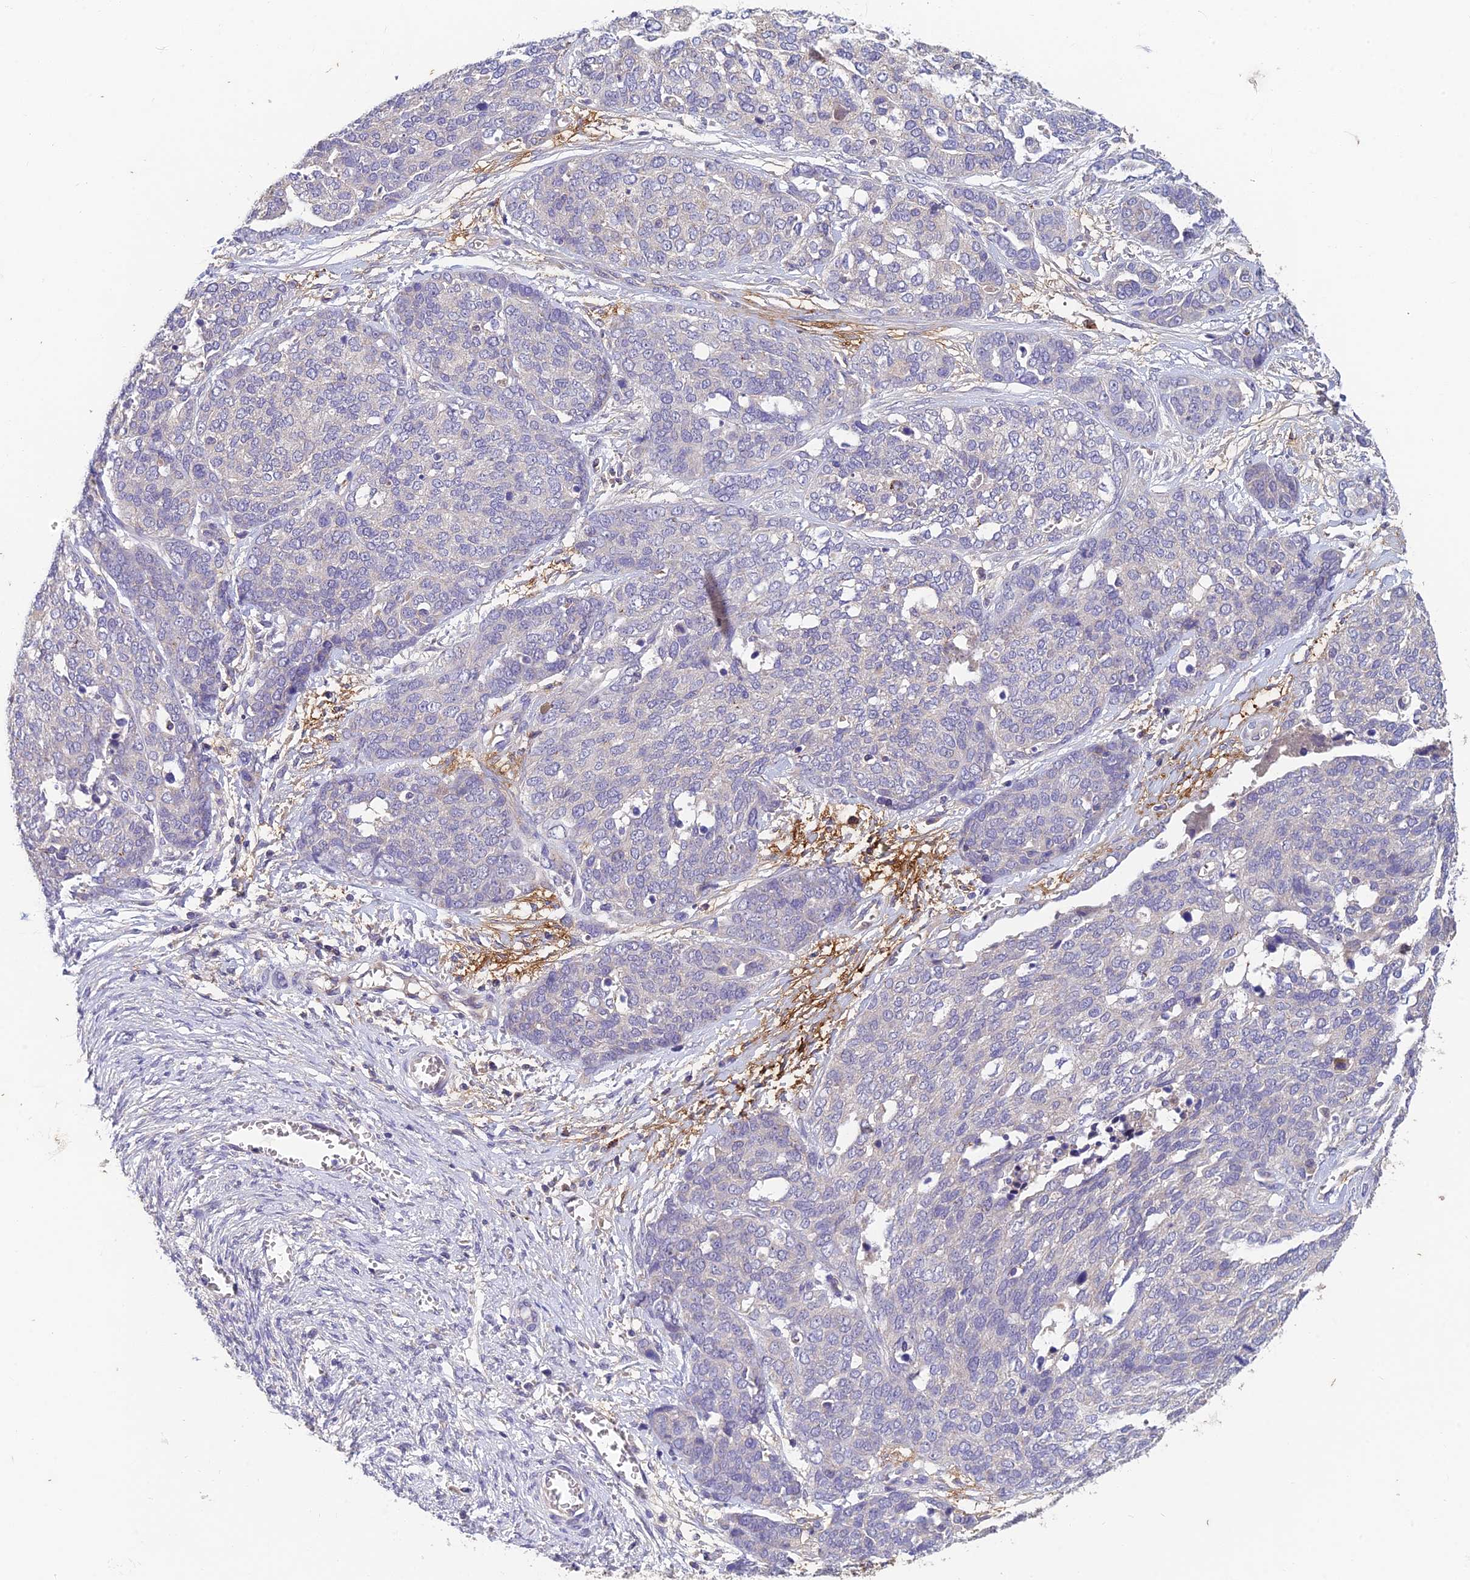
{"staining": {"intensity": "negative", "quantity": "none", "location": "none"}, "tissue": "ovarian cancer", "cell_type": "Tumor cells", "image_type": "cancer", "snomed": [{"axis": "morphology", "description": "Cystadenocarcinoma, serous, NOS"}, {"axis": "topography", "description": "Ovary"}], "caption": "Serous cystadenocarcinoma (ovarian) stained for a protein using IHC demonstrates no positivity tumor cells.", "gene": "ADAMTS13", "patient": {"sex": "female", "age": 44}}